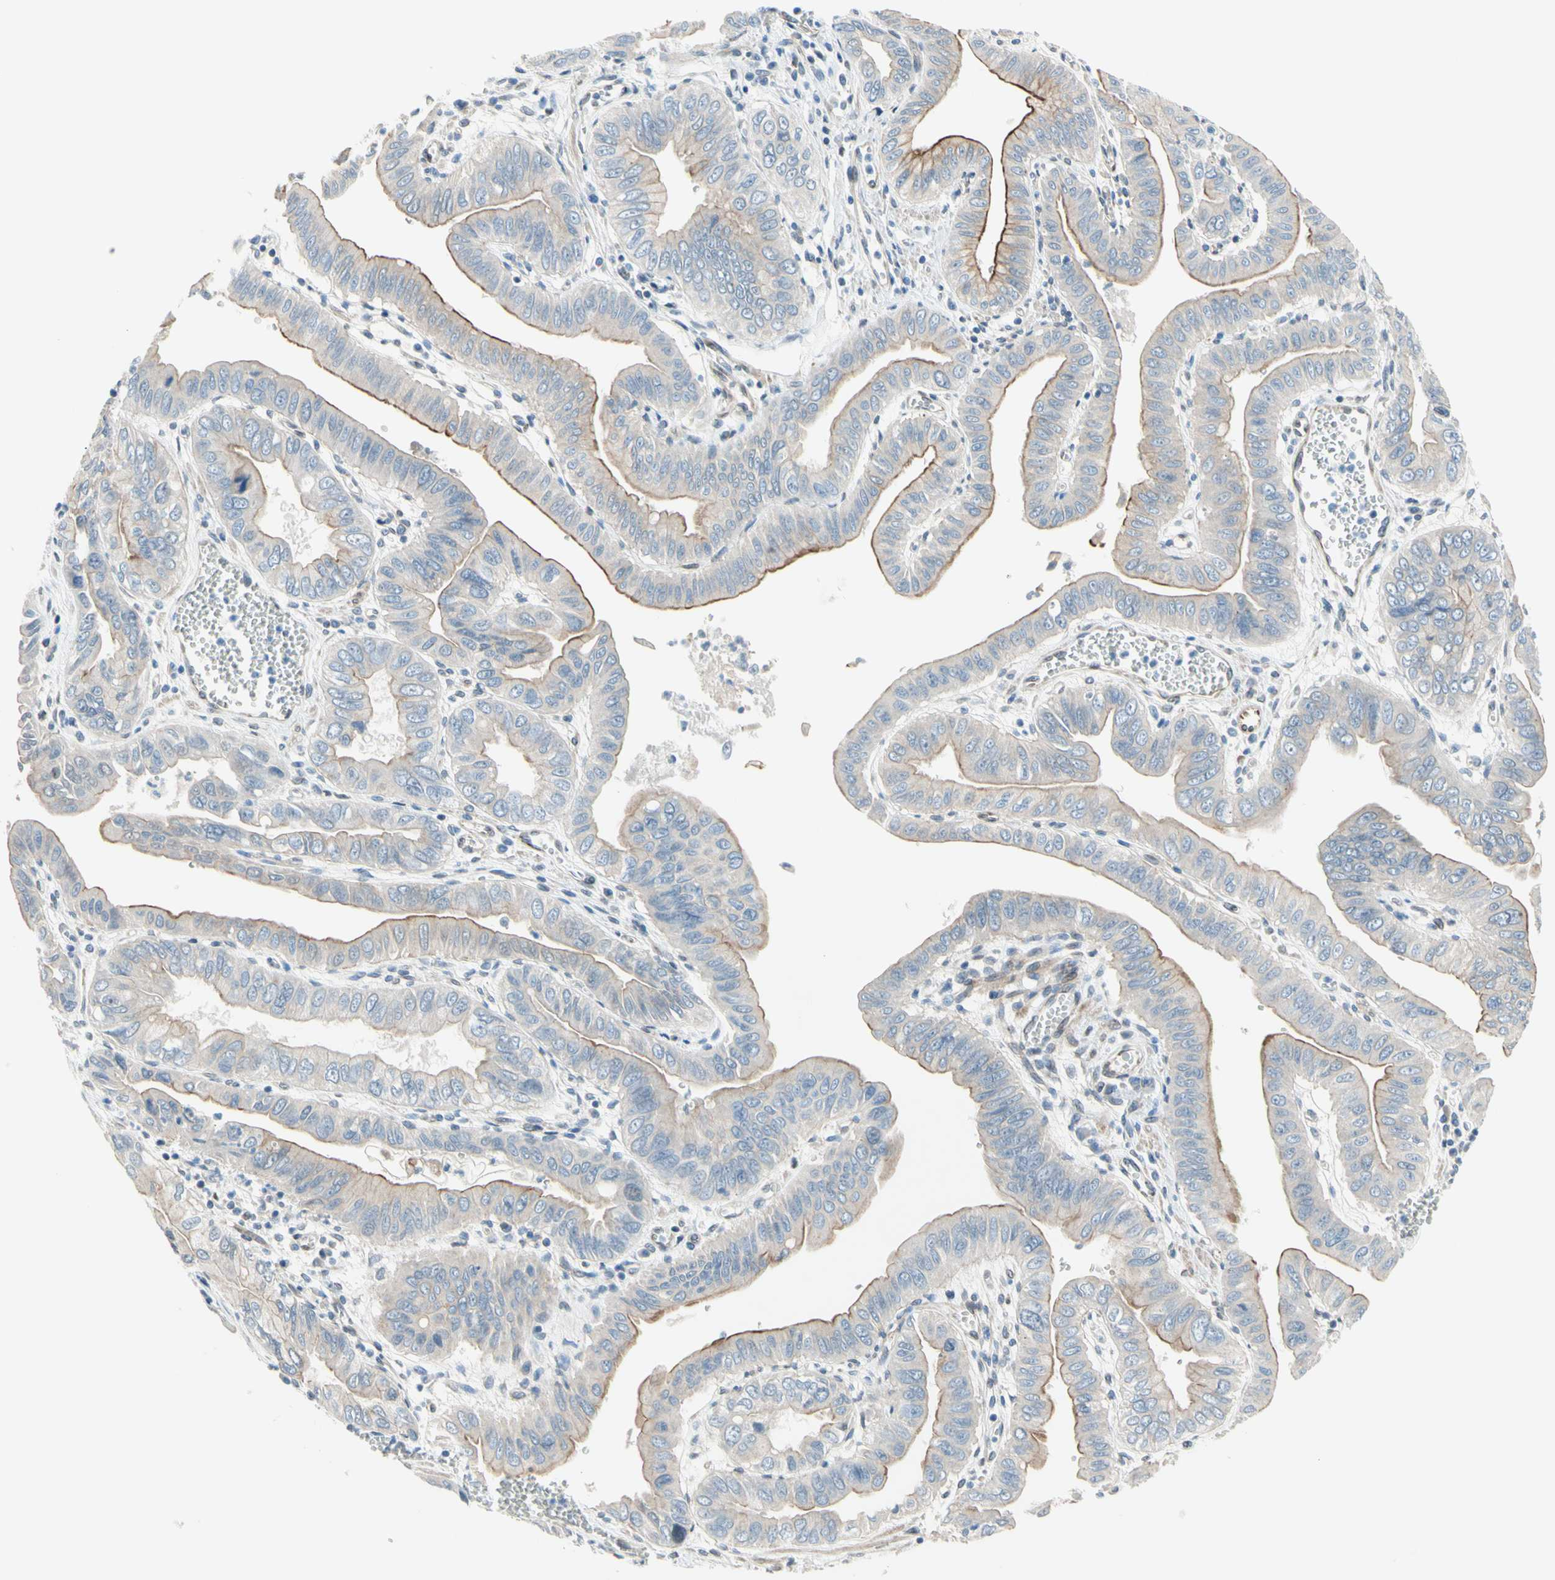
{"staining": {"intensity": "weak", "quantity": ">75%", "location": "cytoplasmic/membranous"}, "tissue": "pancreatic cancer", "cell_type": "Tumor cells", "image_type": "cancer", "snomed": [{"axis": "morphology", "description": "Normal tissue, NOS"}, {"axis": "topography", "description": "Lymph node"}], "caption": "Immunohistochemistry (IHC) of pancreatic cancer demonstrates low levels of weak cytoplasmic/membranous positivity in about >75% of tumor cells. (DAB (3,3'-diaminobenzidine) = brown stain, brightfield microscopy at high magnification).", "gene": "TRAF2", "patient": {"sex": "male", "age": 50}}